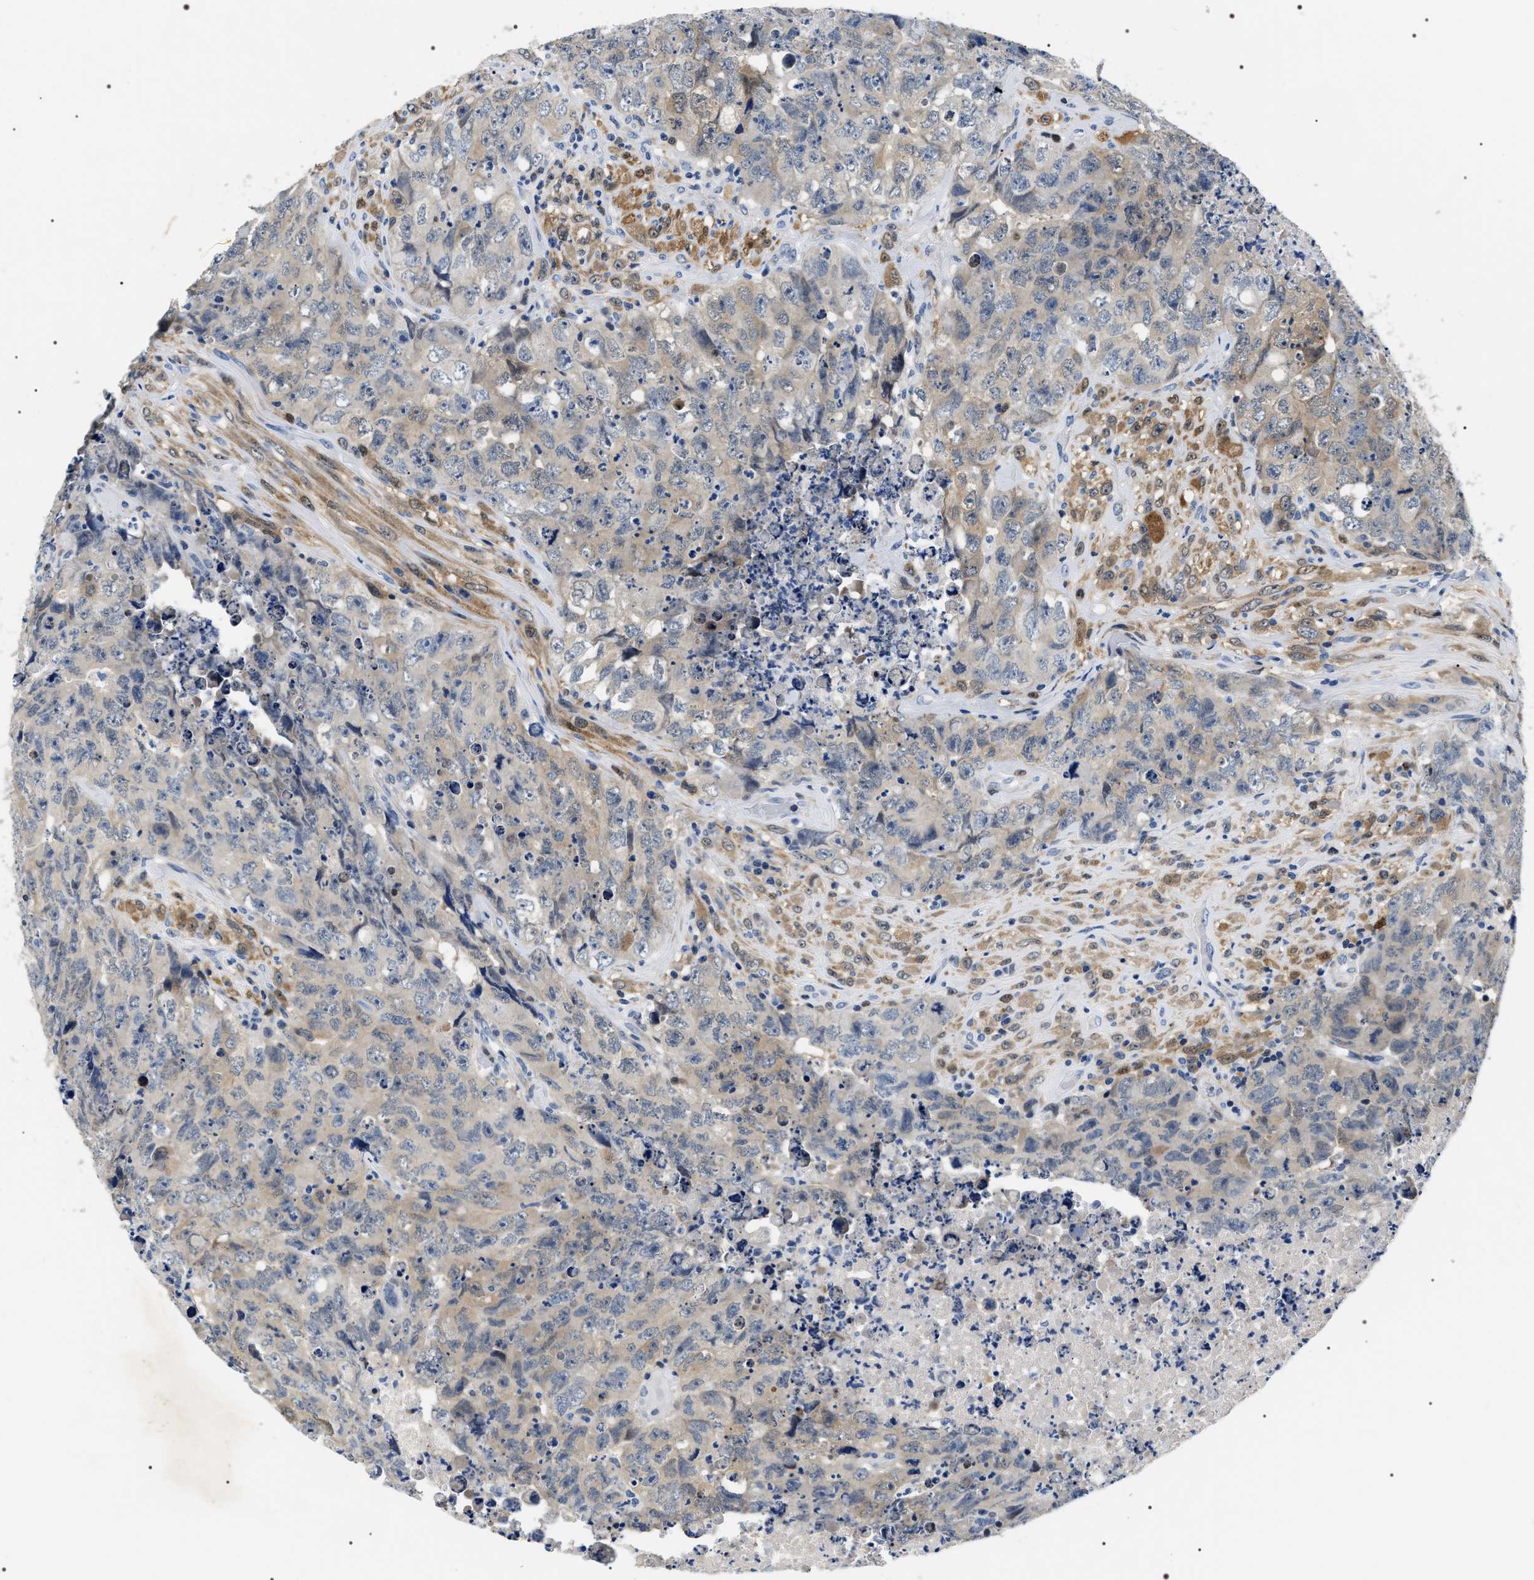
{"staining": {"intensity": "weak", "quantity": "<25%", "location": "cytoplasmic/membranous"}, "tissue": "testis cancer", "cell_type": "Tumor cells", "image_type": "cancer", "snomed": [{"axis": "morphology", "description": "Carcinoma, Embryonal, NOS"}, {"axis": "topography", "description": "Testis"}], "caption": "DAB (3,3'-diaminobenzidine) immunohistochemical staining of human testis cancer (embryonal carcinoma) reveals no significant positivity in tumor cells.", "gene": "BAG2", "patient": {"sex": "male", "age": 32}}